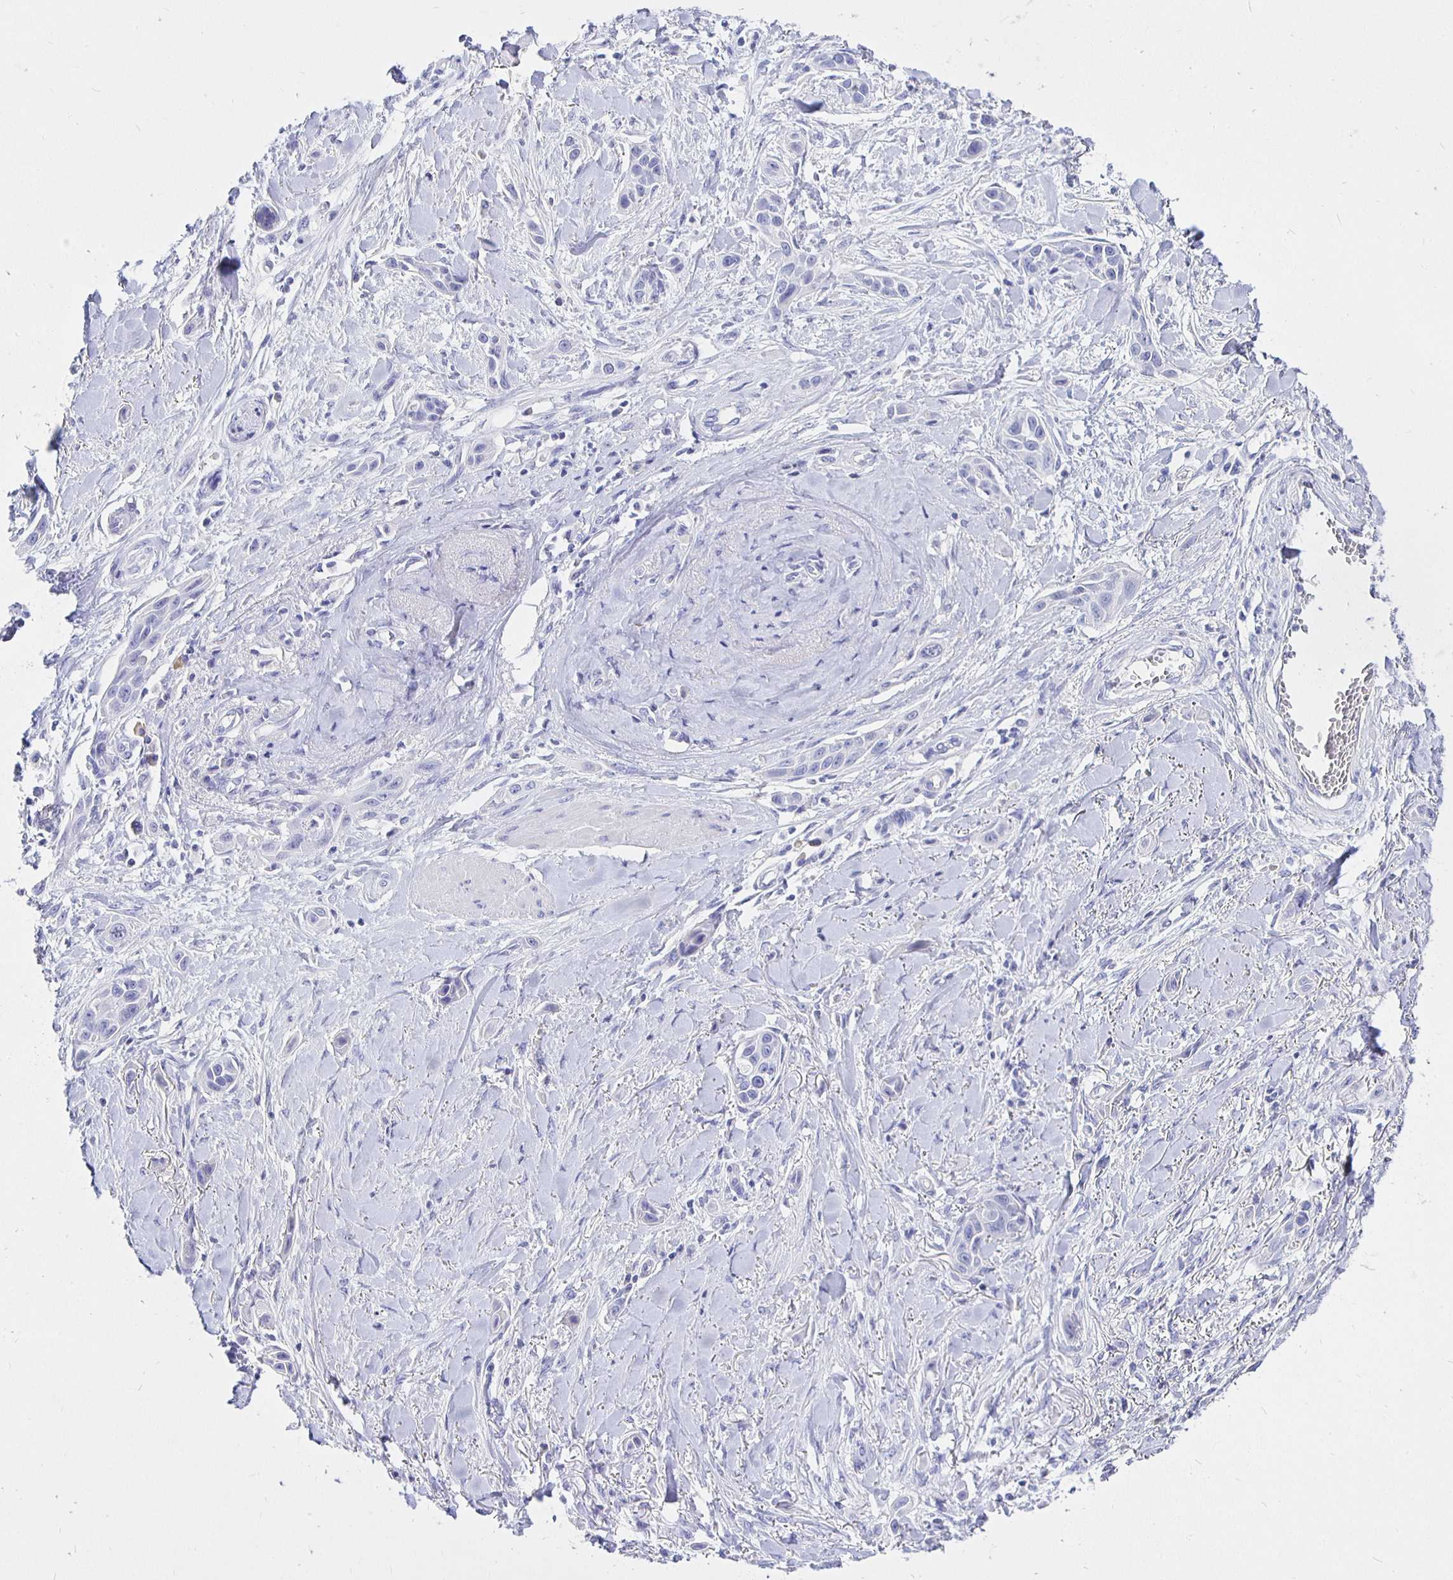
{"staining": {"intensity": "negative", "quantity": "none", "location": "none"}, "tissue": "skin cancer", "cell_type": "Tumor cells", "image_type": "cancer", "snomed": [{"axis": "morphology", "description": "Squamous cell carcinoma, NOS"}, {"axis": "topography", "description": "Skin"}], "caption": "This is an IHC image of human skin cancer (squamous cell carcinoma). There is no staining in tumor cells.", "gene": "UMOD", "patient": {"sex": "female", "age": 69}}